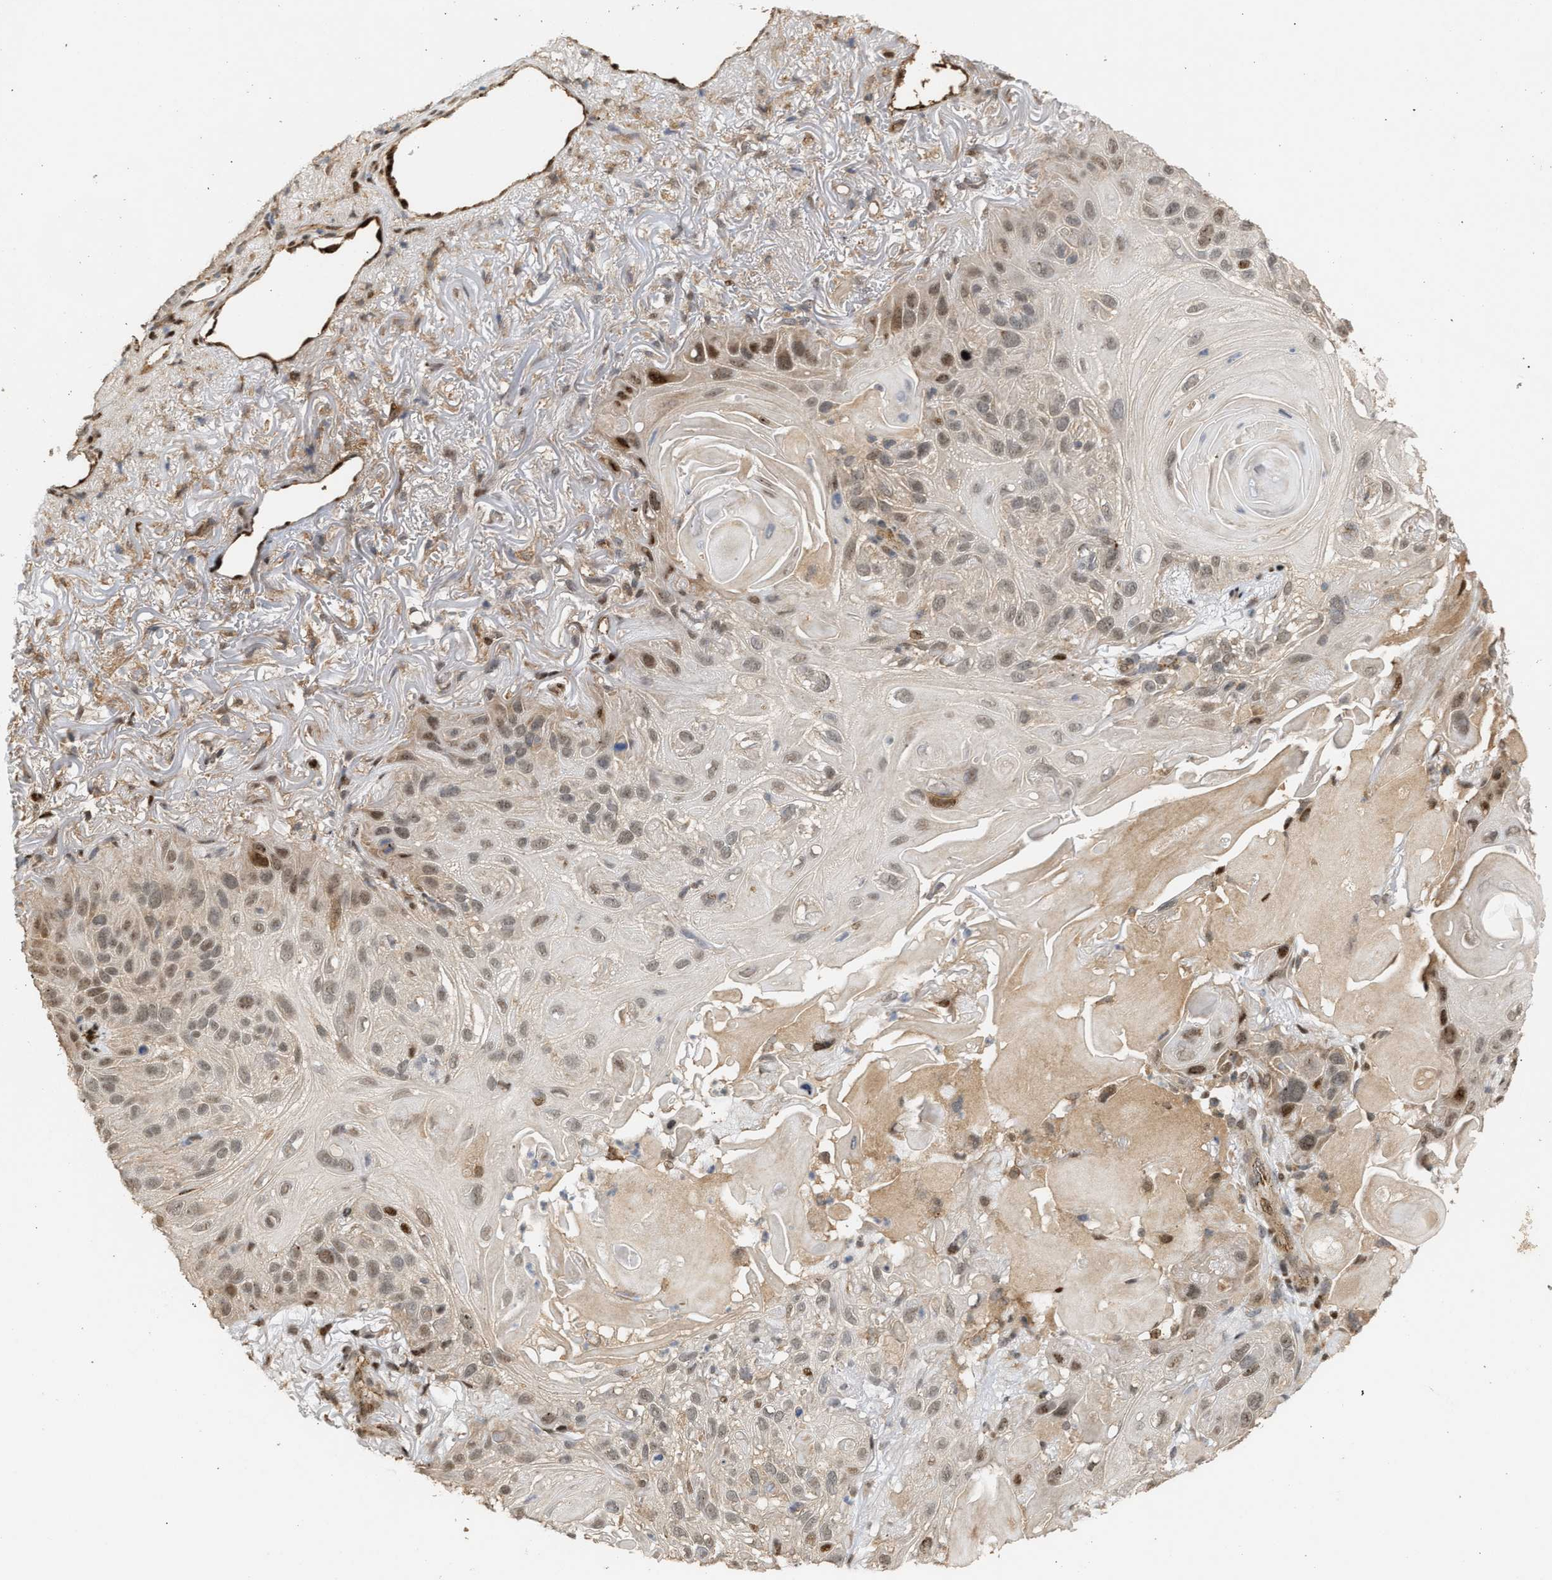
{"staining": {"intensity": "moderate", "quantity": "<25%", "location": "nuclear"}, "tissue": "skin cancer", "cell_type": "Tumor cells", "image_type": "cancer", "snomed": [{"axis": "morphology", "description": "Squamous cell carcinoma, NOS"}, {"axis": "topography", "description": "Skin"}], "caption": "Immunohistochemistry histopathology image of skin cancer (squamous cell carcinoma) stained for a protein (brown), which reveals low levels of moderate nuclear staining in approximately <25% of tumor cells.", "gene": "ZFAND5", "patient": {"sex": "female", "age": 77}}